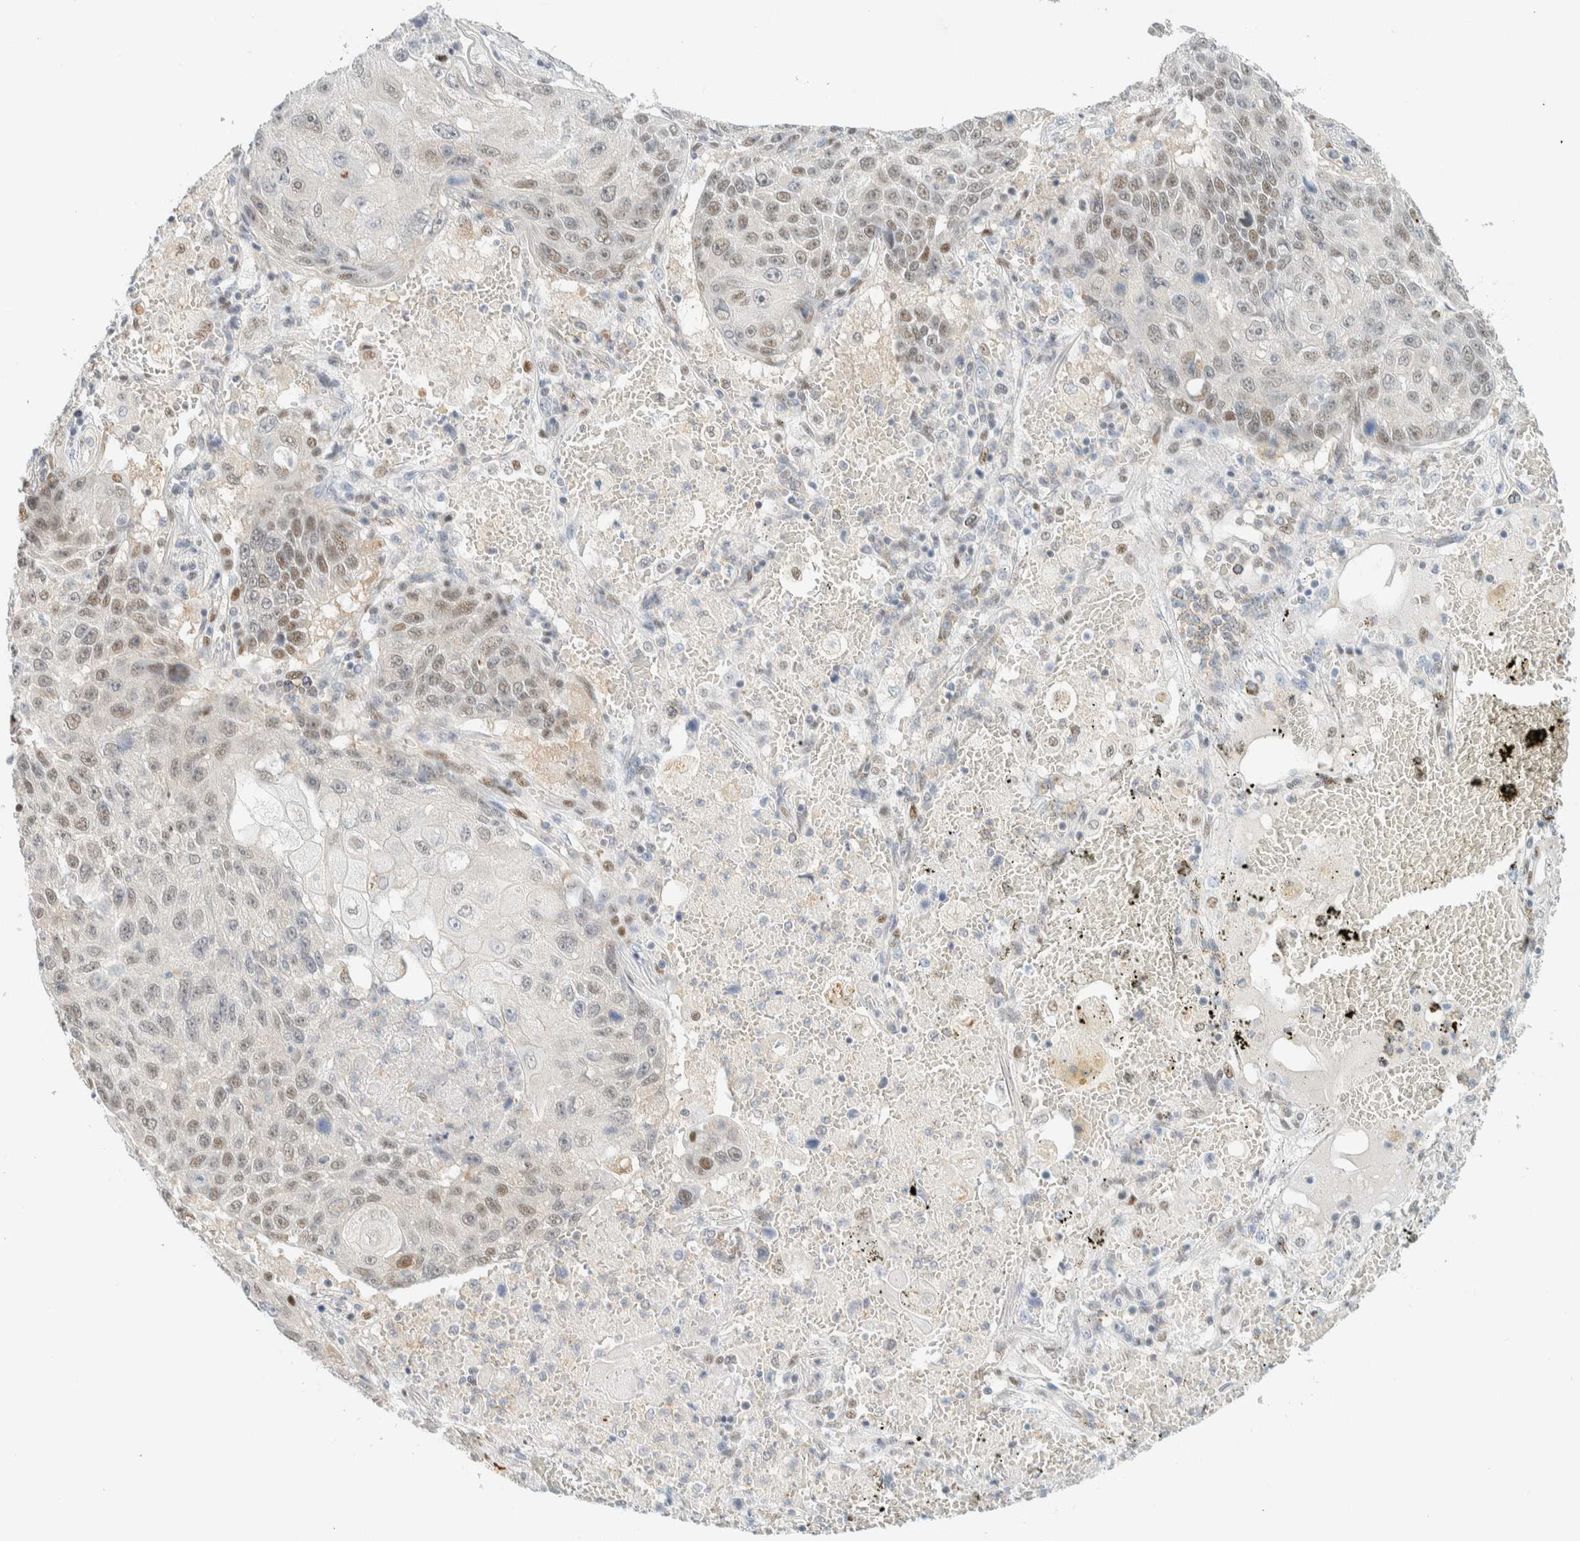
{"staining": {"intensity": "weak", "quantity": "25%-75%", "location": "nuclear"}, "tissue": "lung cancer", "cell_type": "Tumor cells", "image_type": "cancer", "snomed": [{"axis": "morphology", "description": "Squamous cell carcinoma, NOS"}, {"axis": "topography", "description": "Lung"}], "caption": "DAB (3,3'-diaminobenzidine) immunohistochemical staining of lung cancer (squamous cell carcinoma) shows weak nuclear protein expression in about 25%-75% of tumor cells.", "gene": "ZNF683", "patient": {"sex": "male", "age": 61}}